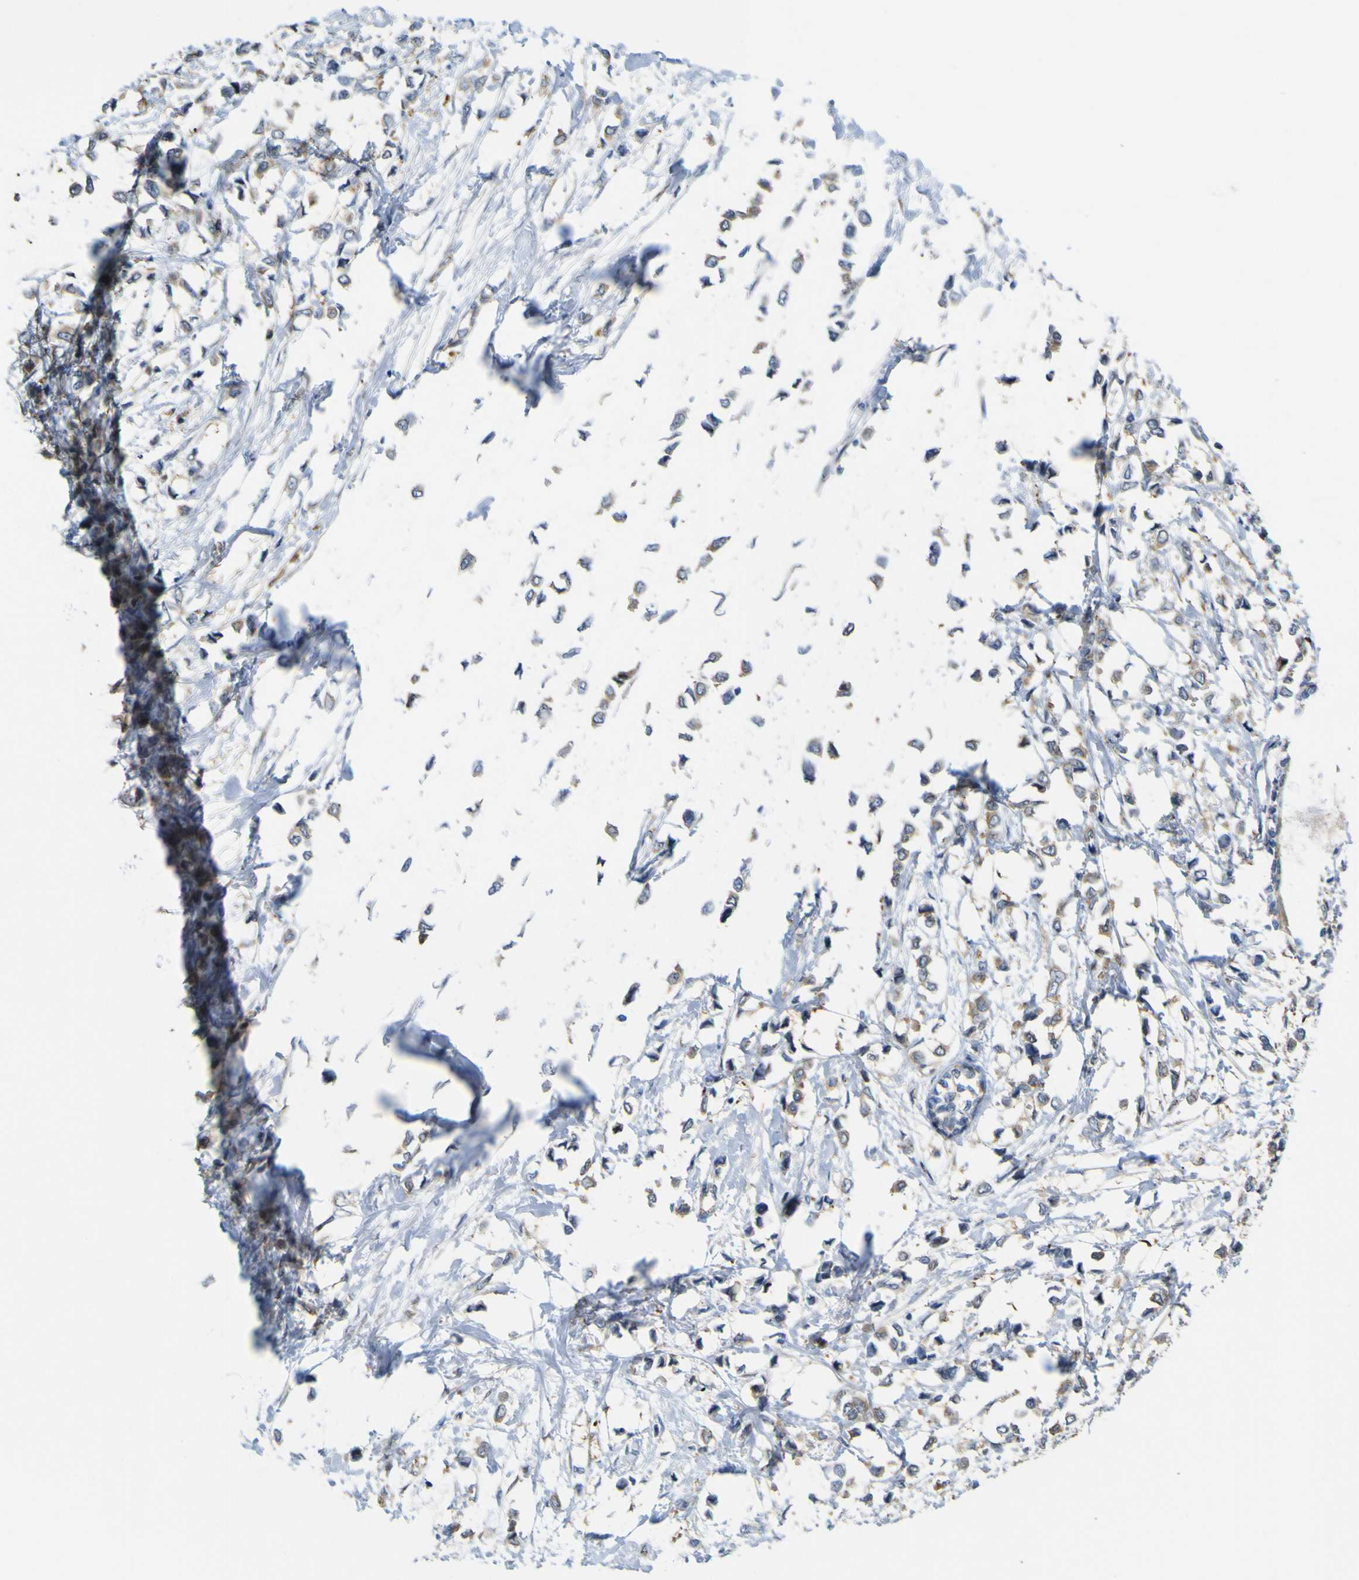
{"staining": {"intensity": "weak", "quantity": "25%-75%", "location": "cytoplasmic/membranous"}, "tissue": "breast cancer", "cell_type": "Tumor cells", "image_type": "cancer", "snomed": [{"axis": "morphology", "description": "Lobular carcinoma"}, {"axis": "topography", "description": "Breast"}], "caption": "This is a histology image of immunohistochemistry (IHC) staining of breast cancer (lobular carcinoma), which shows weak positivity in the cytoplasmic/membranous of tumor cells.", "gene": "JPH1", "patient": {"sex": "female", "age": 51}}